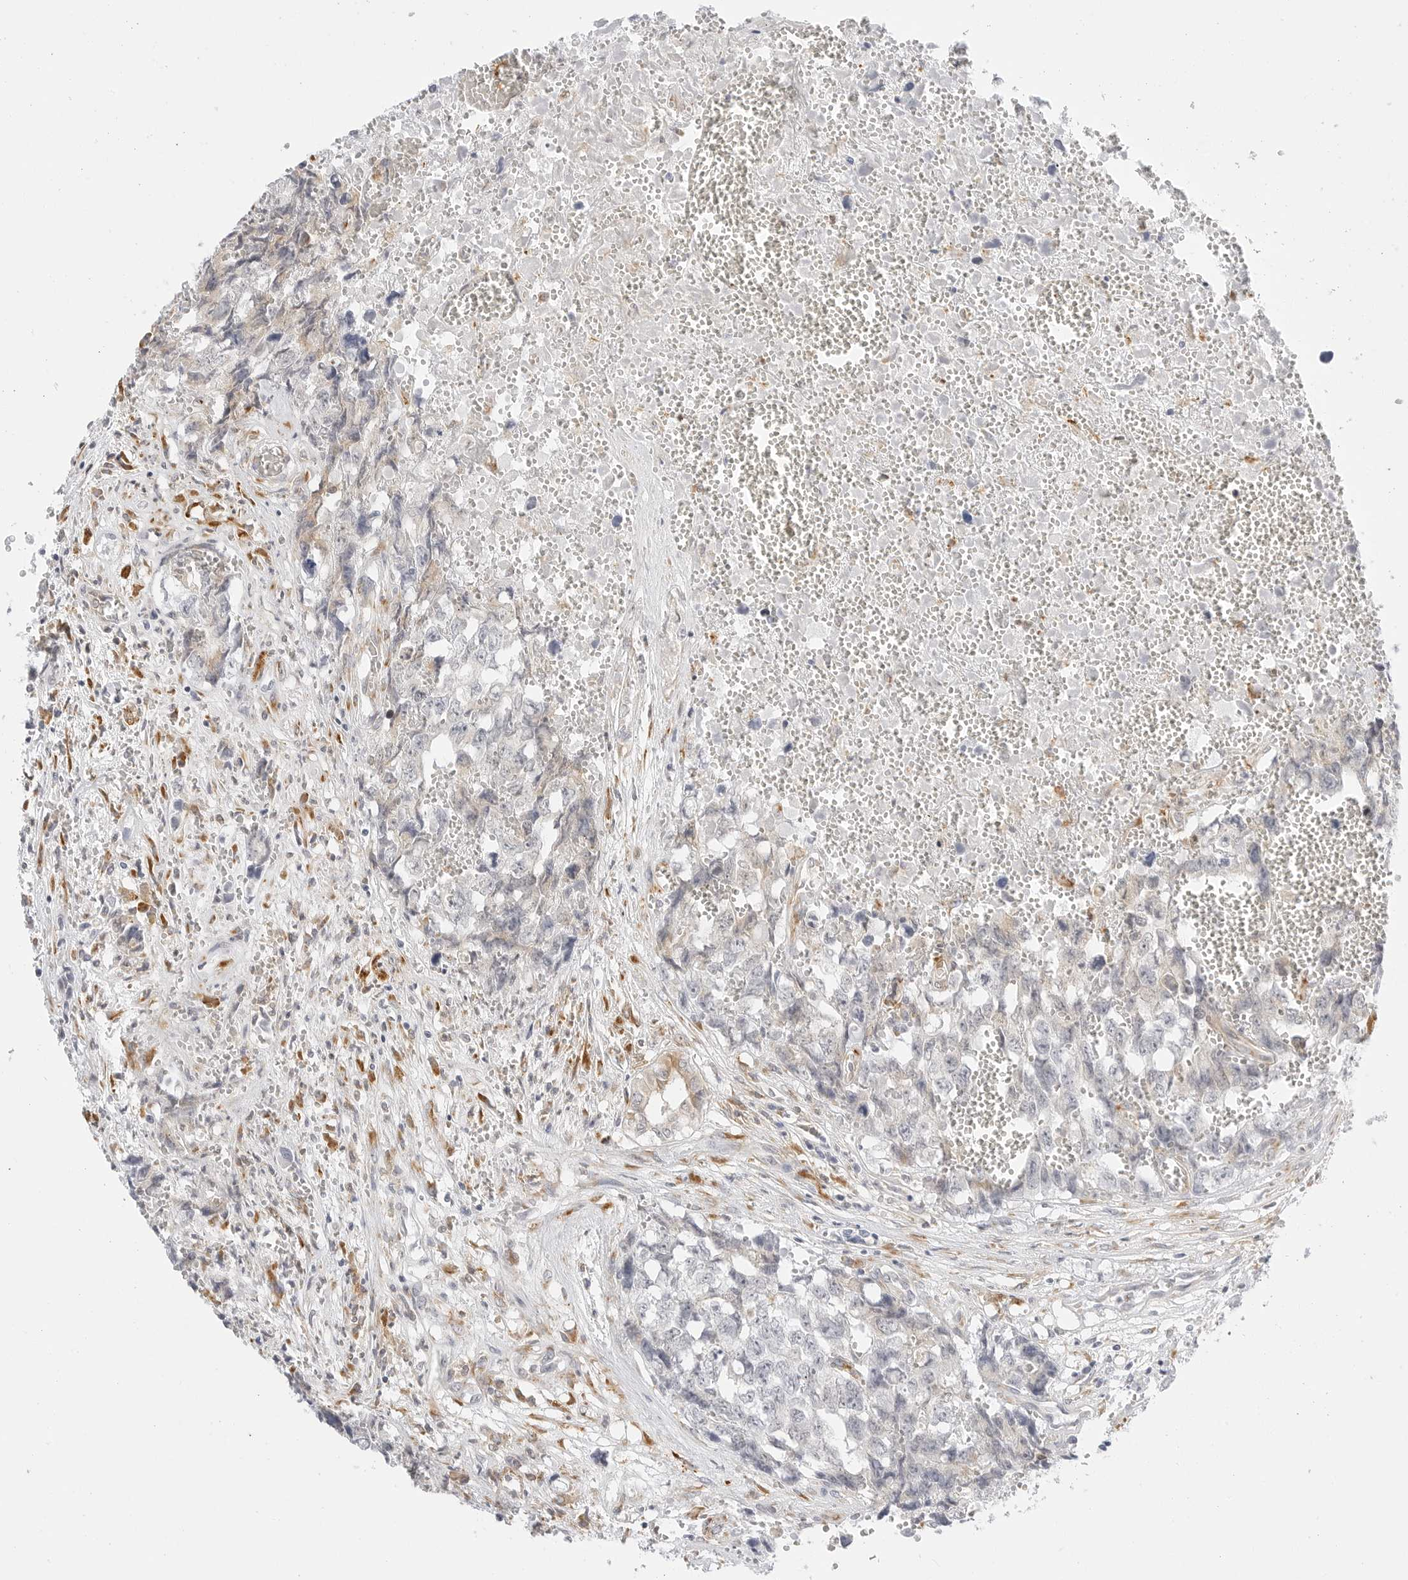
{"staining": {"intensity": "negative", "quantity": "none", "location": "none"}, "tissue": "testis cancer", "cell_type": "Tumor cells", "image_type": "cancer", "snomed": [{"axis": "morphology", "description": "Carcinoma, Embryonal, NOS"}, {"axis": "topography", "description": "Testis"}], "caption": "Immunohistochemistry (IHC) photomicrograph of neoplastic tissue: testis cancer (embryonal carcinoma) stained with DAB (3,3'-diaminobenzidine) shows no significant protein staining in tumor cells.", "gene": "THEM4", "patient": {"sex": "male", "age": 31}}